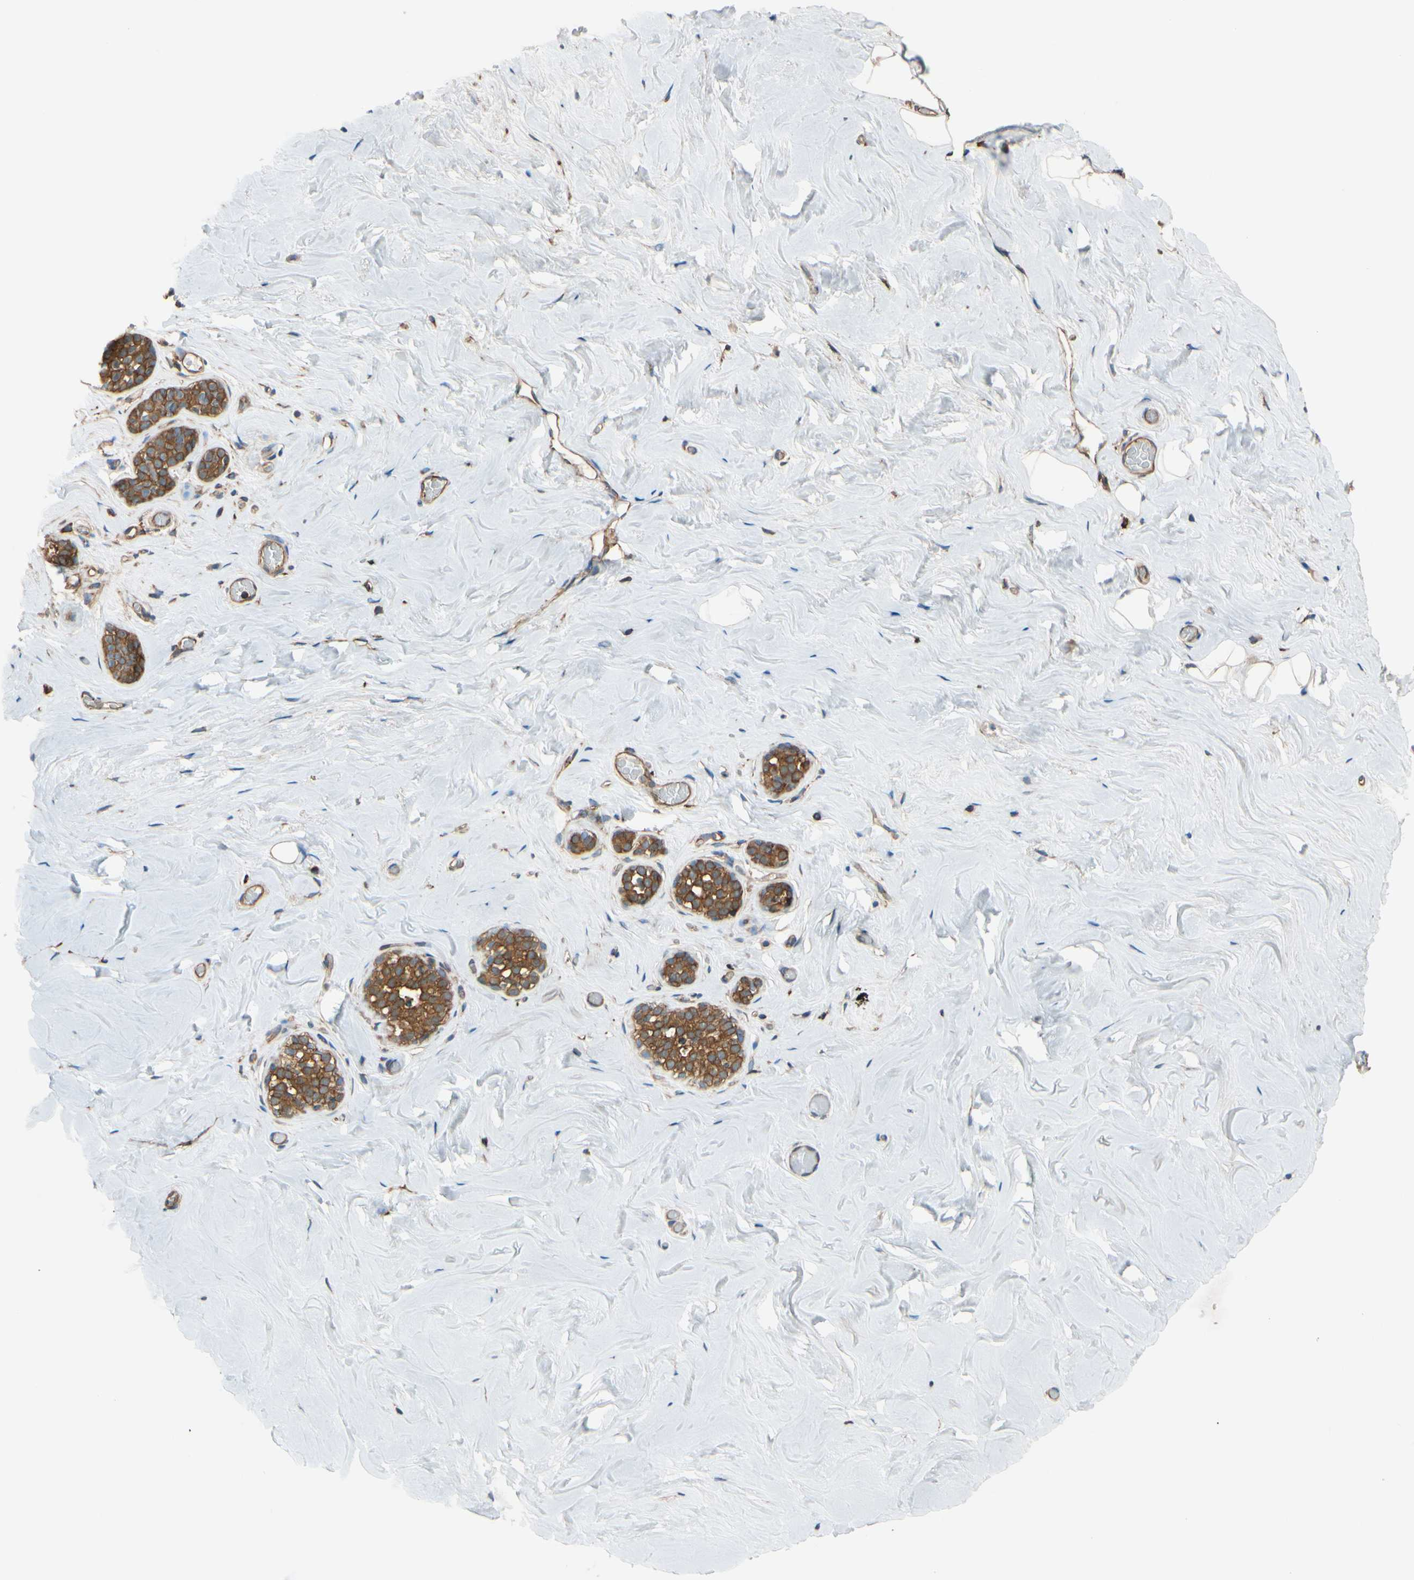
{"staining": {"intensity": "negative", "quantity": "none", "location": "none"}, "tissue": "breast", "cell_type": "Adipocytes", "image_type": "normal", "snomed": [{"axis": "morphology", "description": "Normal tissue, NOS"}, {"axis": "topography", "description": "Breast"}], "caption": "This is a histopathology image of immunohistochemistry staining of unremarkable breast, which shows no positivity in adipocytes.", "gene": "EPS15", "patient": {"sex": "female", "age": 75}}